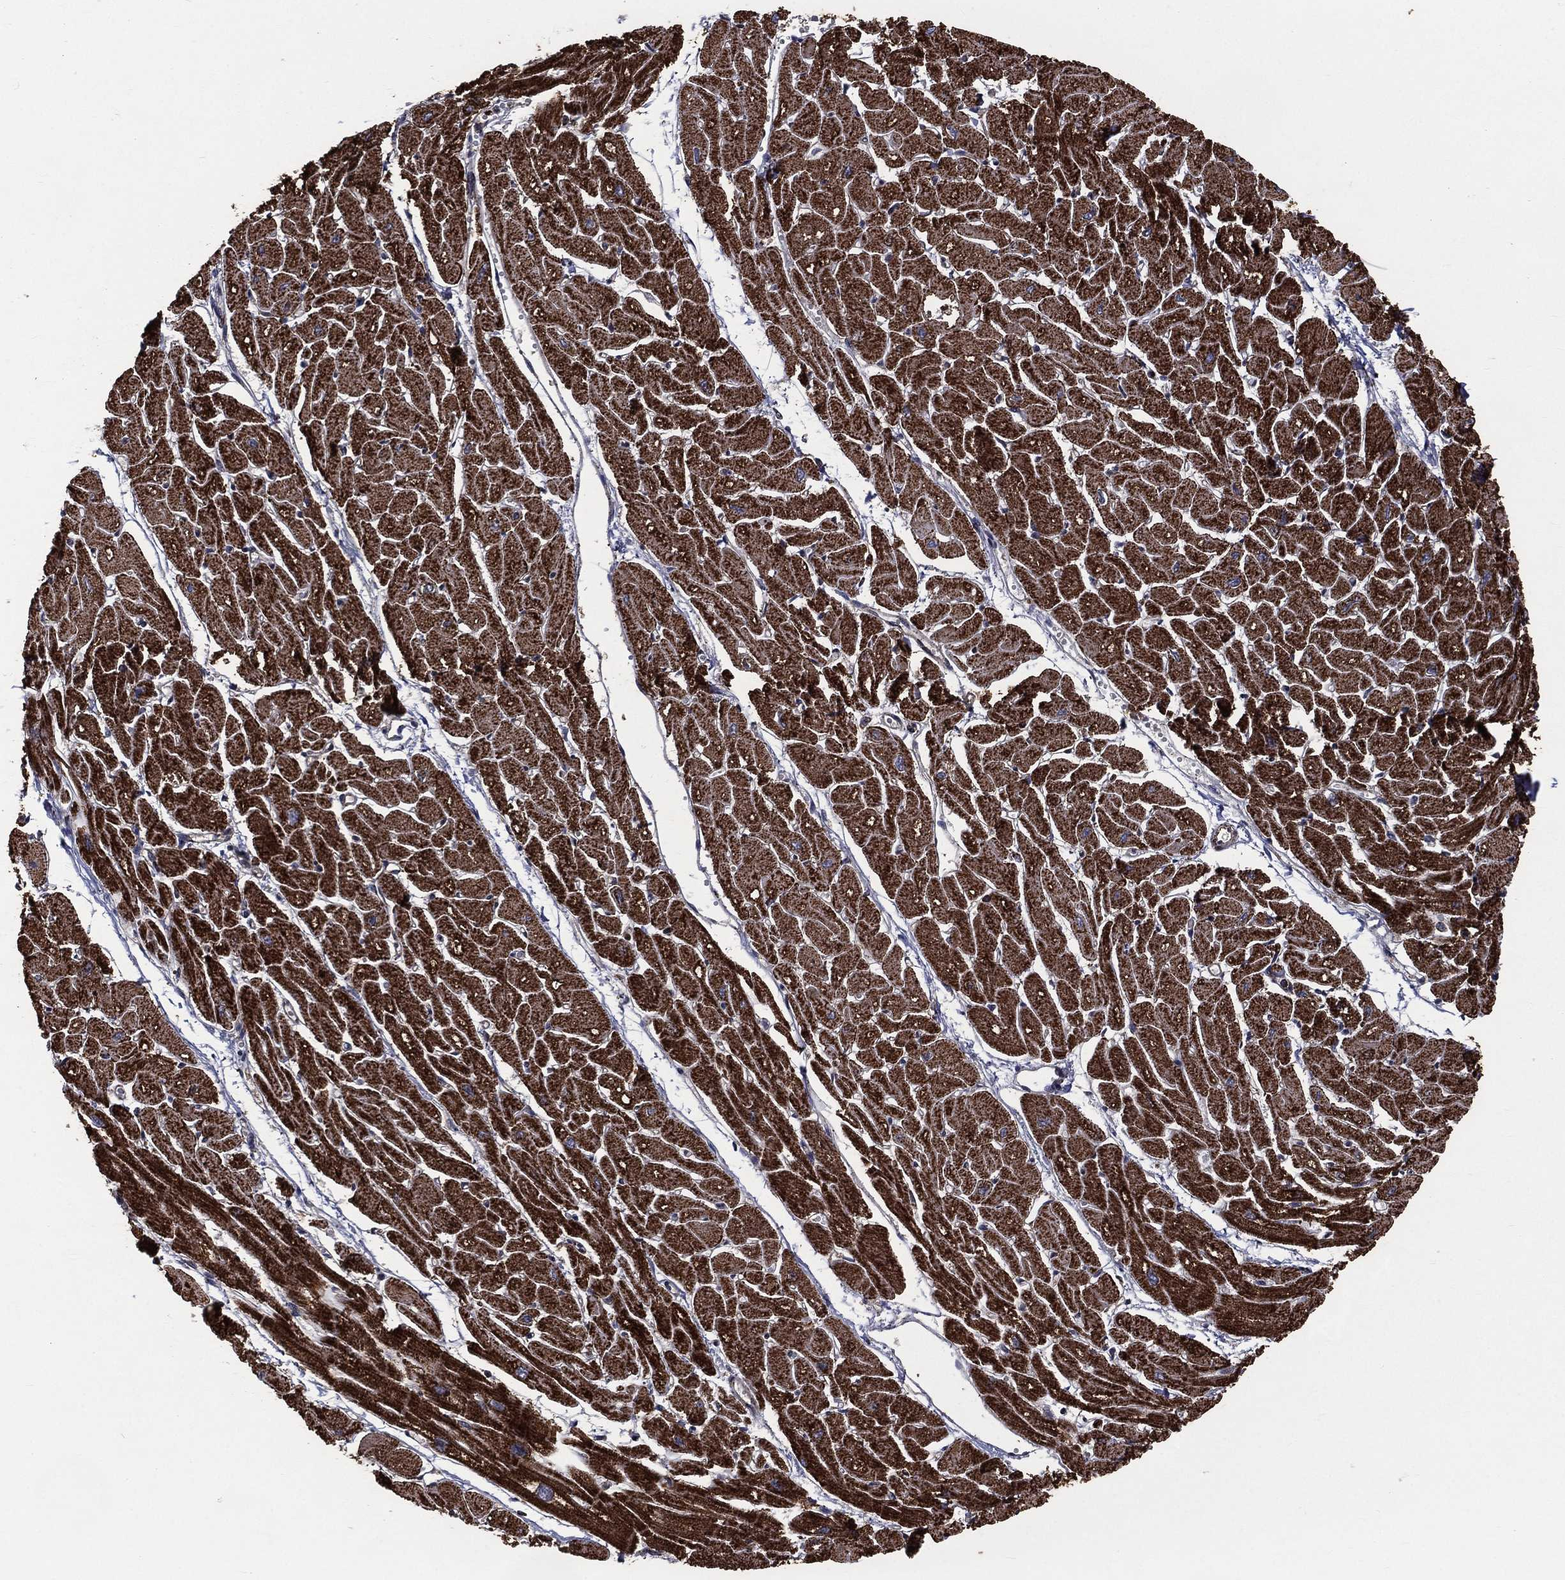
{"staining": {"intensity": "strong", "quantity": ">75%", "location": "cytoplasmic/membranous"}, "tissue": "heart muscle", "cell_type": "Cardiomyocytes", "image_type": "normal", "snomed": [{"axis": "morphology", "description": "Normal tissue, NOS"}, {"axis": "topography", "description": "Heart"}], "caption": "Protein positivity by immunohistochemistry (IHC) reveals strong cytoplasmic/membranous expression in approximately >75% of cardiomyocytes in benign heart muscle.", "gene": "GOT2", "patient": {"sex": "male", "age": 57}}